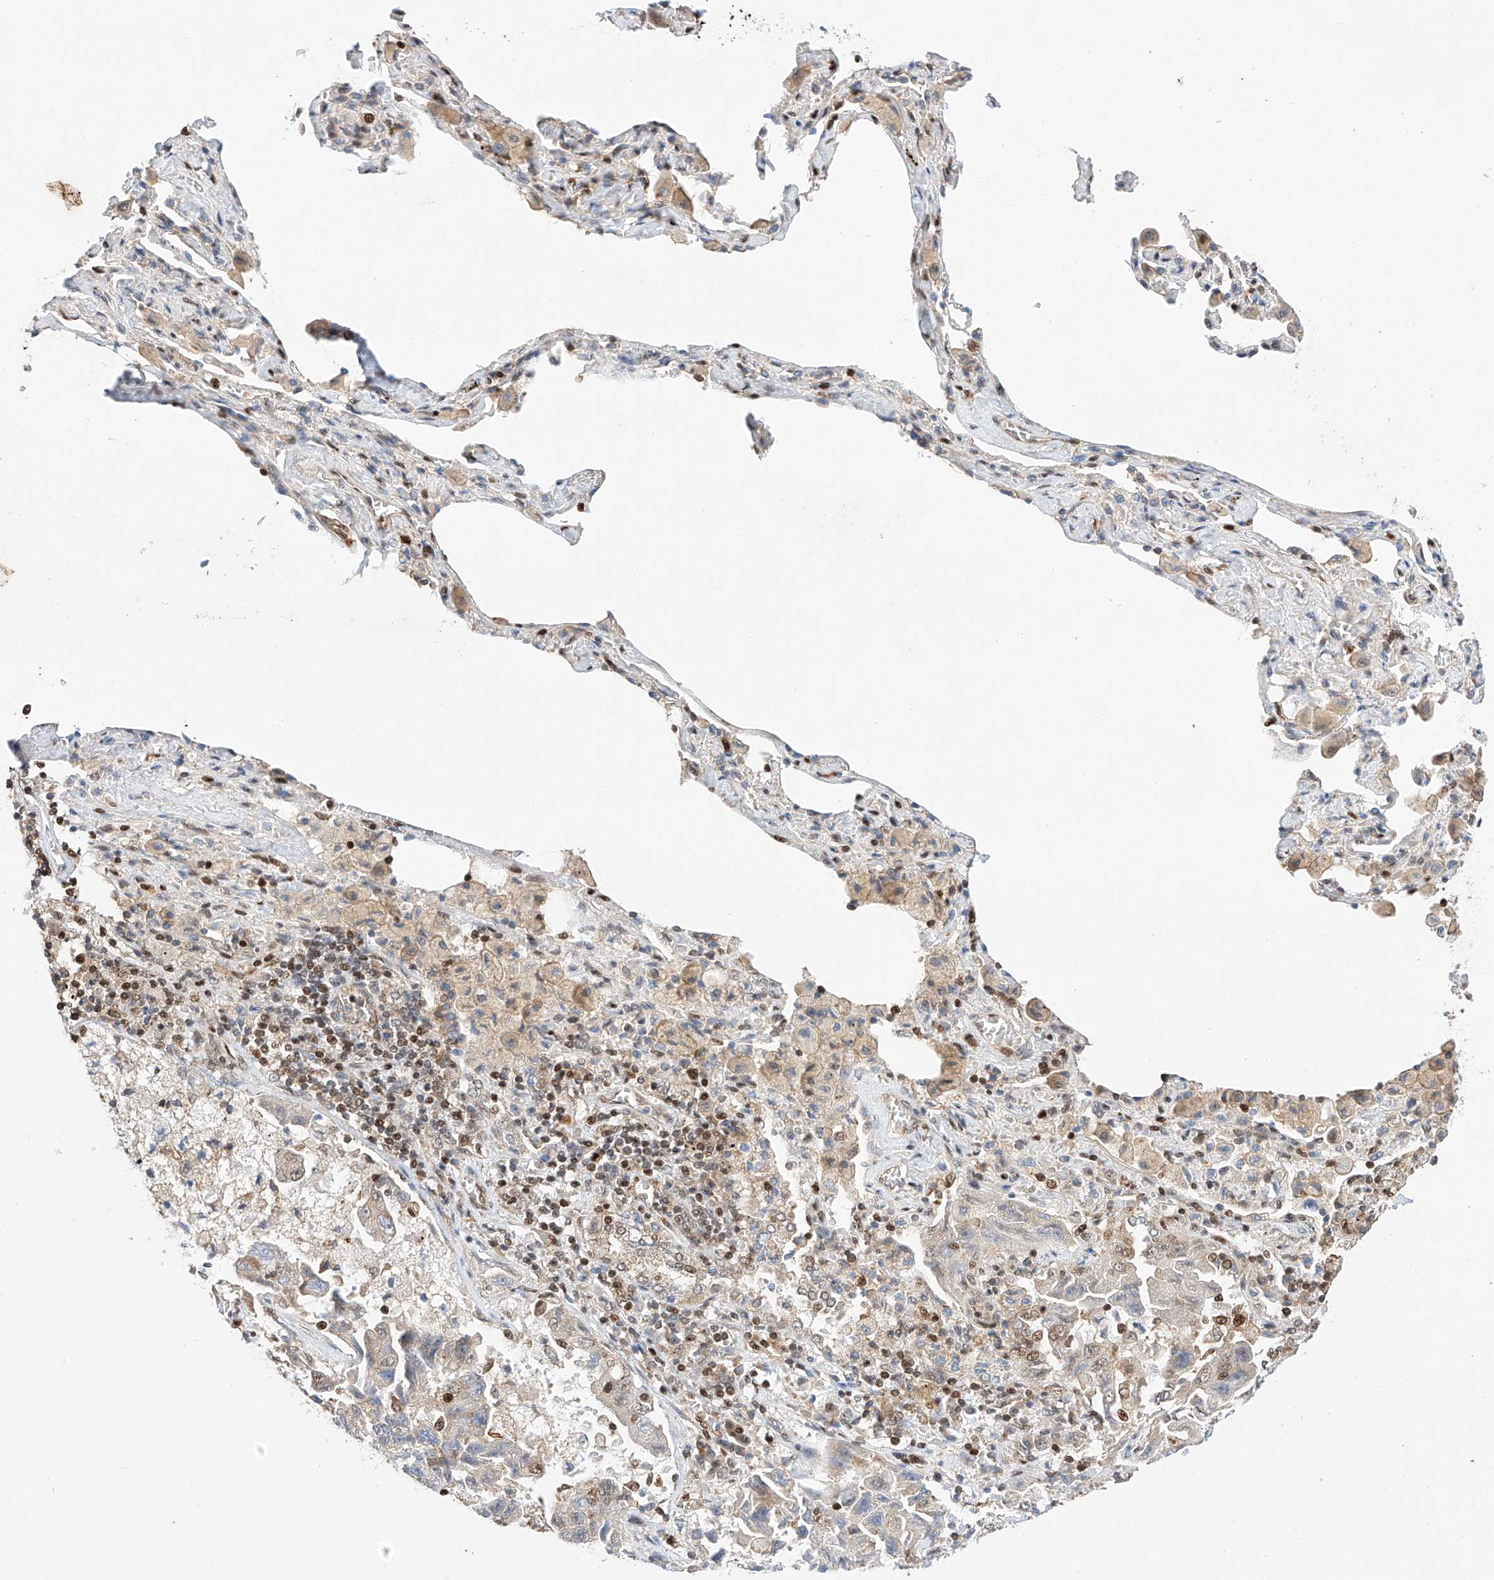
{"staining": {"intensity": "weak", "quantity": "25%-75%", "location": "nuclear"}, "tissue": "lung cancer", "cell_type": "Tumor cells", "image_type": "cancer", "snomed": [{"axis": "morphology", "description": "Adenocarcinoma, NOS"}, {"axis": "topography", "description": "Lung"}], "caption": "Lung cancer (adenocarcinoma) stained with IHC exhibits weak nuclear expression in approximately 25%-75% of tumor cells.", "gene": "HDAC9", "patient": {"sex": "female", "age": 51}}